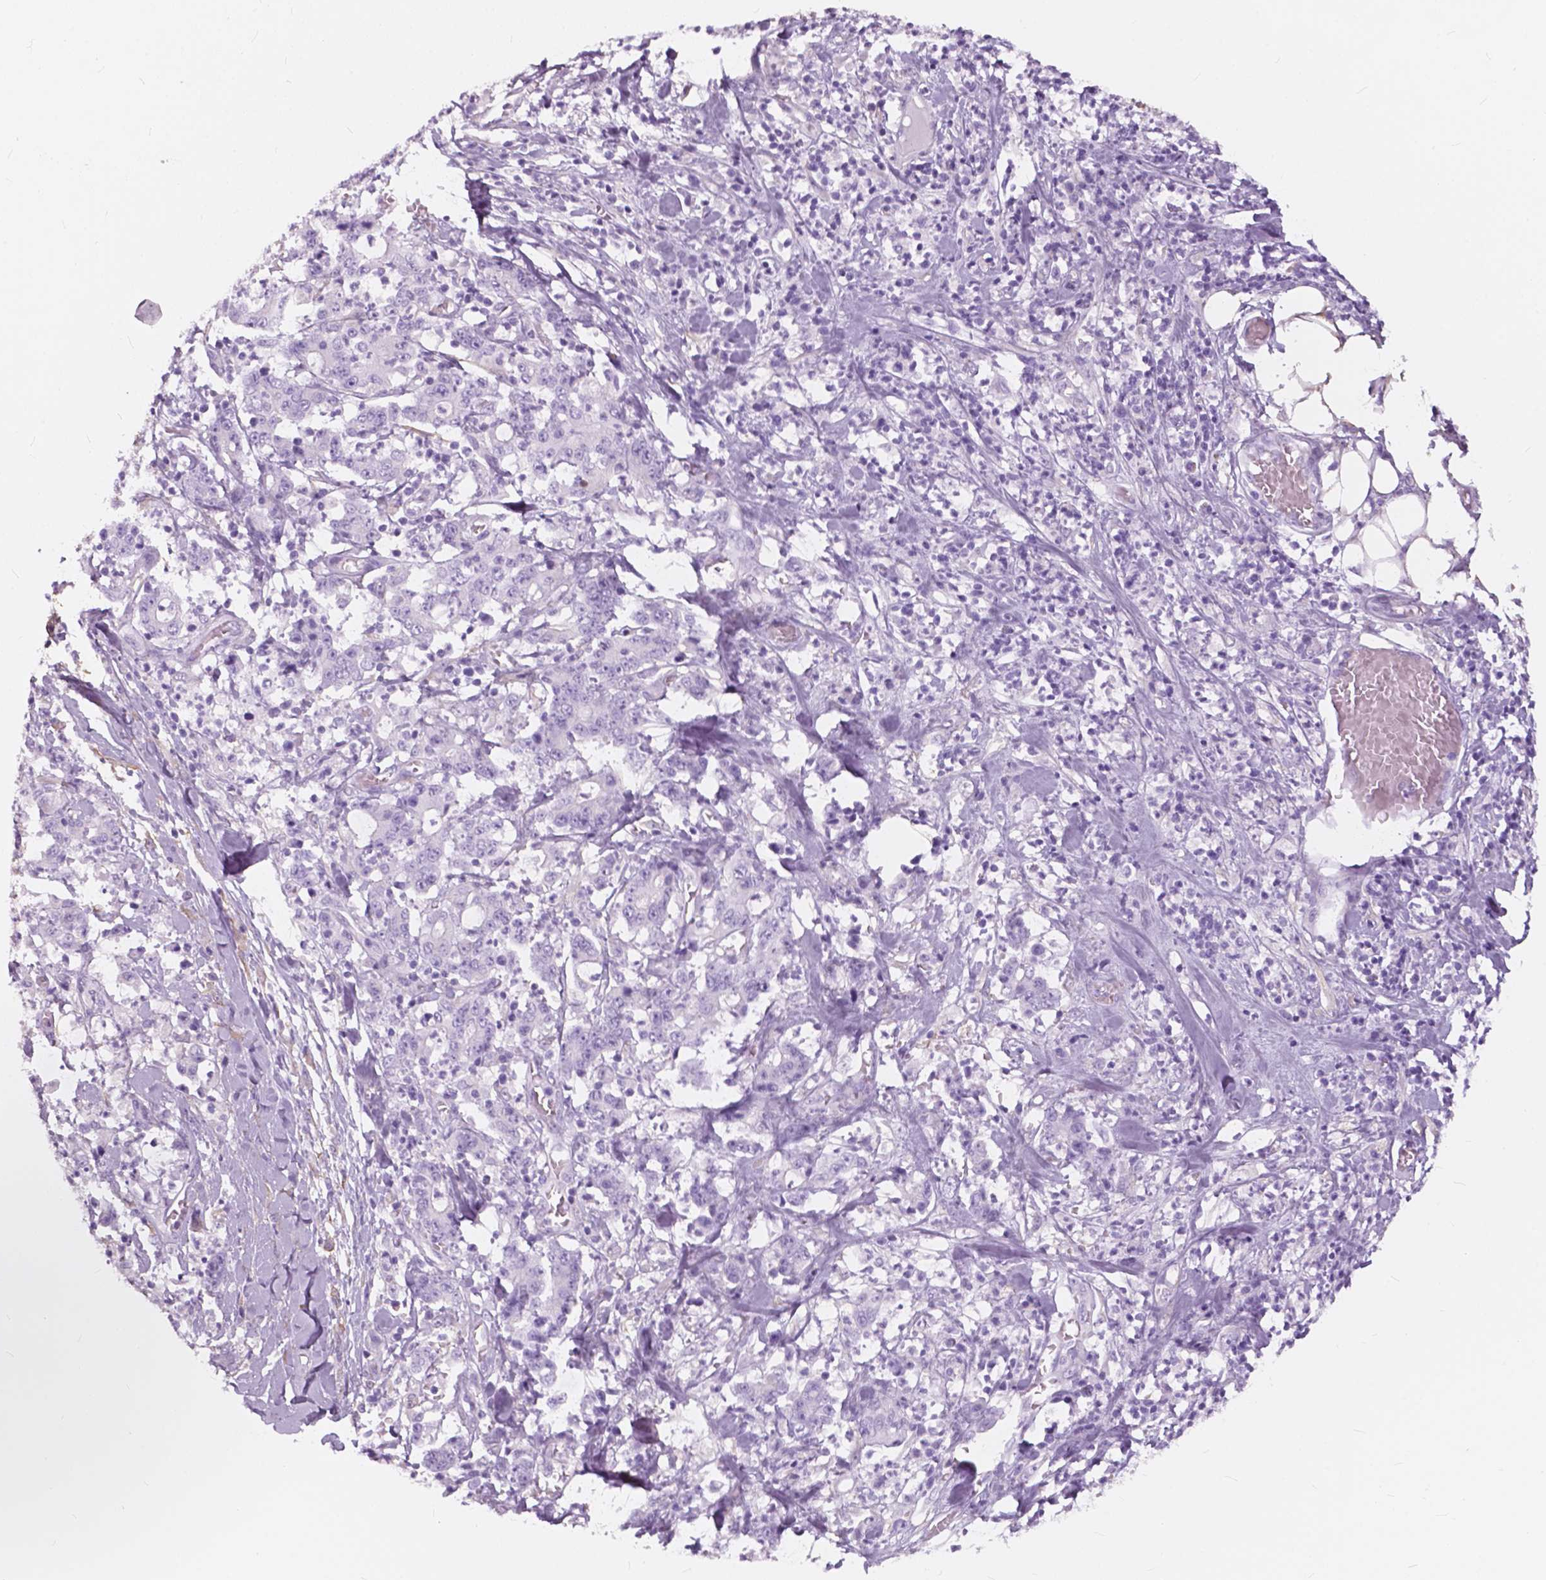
{"staining": {"intensity": "negative", "quantity": "none", "location": "none"}, "tissue": "stomach cancer", "cell_type": "Tumor cells", "image_type": "cancer", "snomed": [{"axis": "morphology", "description": "Adenocarcinoma, NOS"}, {"axis": "topography", "description": "Stomach, upper"}], "caption": "DAB immunohistochemical staining of human stomach adenocarcinoma exhibits no significant positivity in tumor cells. (DAB immunohistochemistry (IHC) visualized using brightfield microscopy, high magnification).", "gene": "FXYD2", "patient": {"sex": "male", "age": 68}}